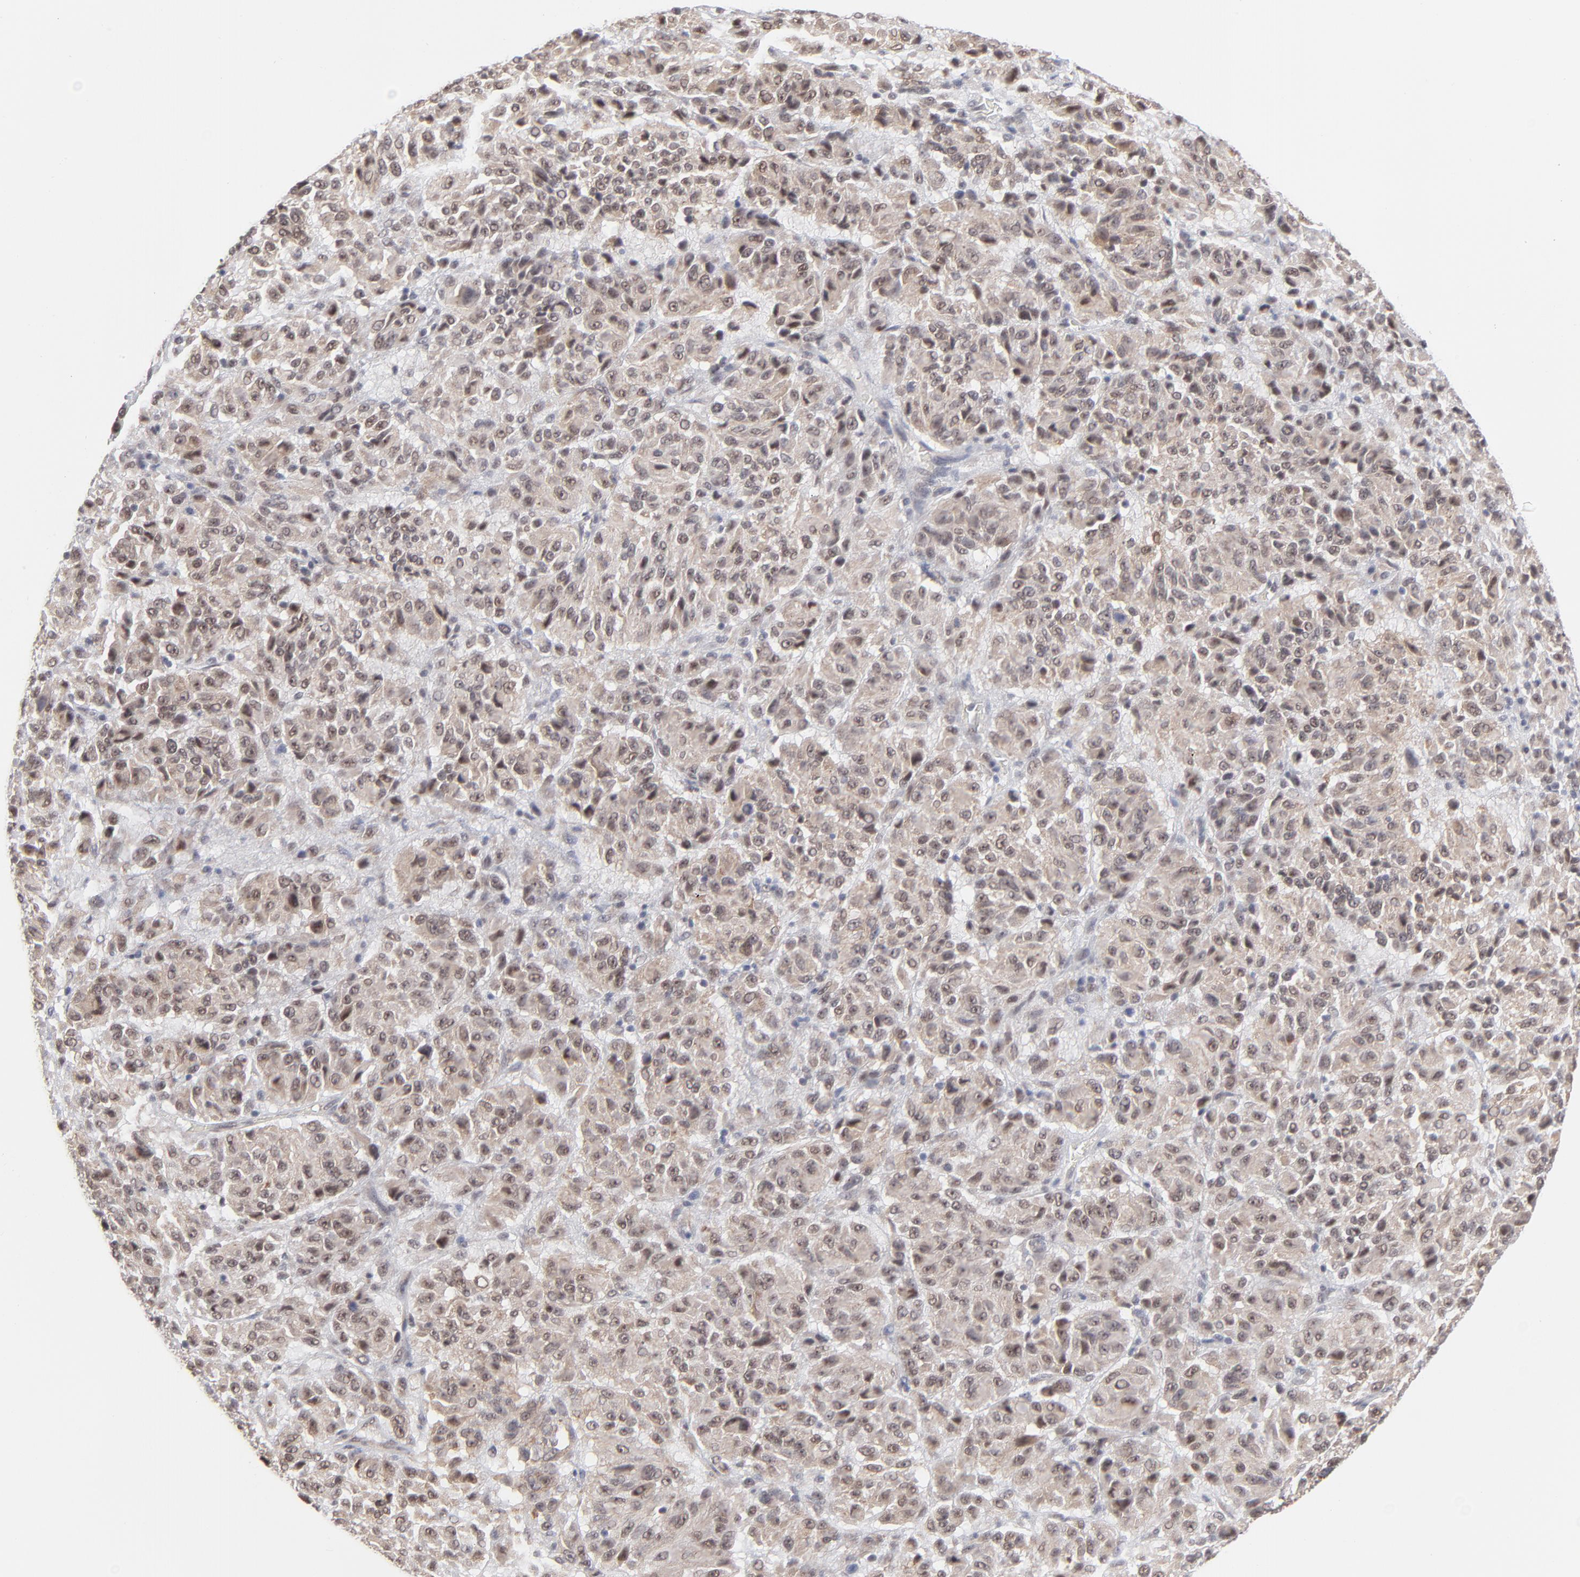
{"staining": {"intensity": "moderate", "quantity": ">75%", "location": "cytoplasmic/membranous,nuclear"}, "tissue": "melanoma", "cell_type": "Tumor cells", "image_type": "cancer", "snomed": [{"axis": "morphology", "description": "Malignant melanoma, Metastatic site"}, {"axis": "topography", "description": "Lung"}], "caption": "Melanoma stained for a protein shows moderate cytoplasmic/membranous and nuclear positivity in tumor cells.", "gene": "NBN", "patient": {"sex": "male", "age": 64}}